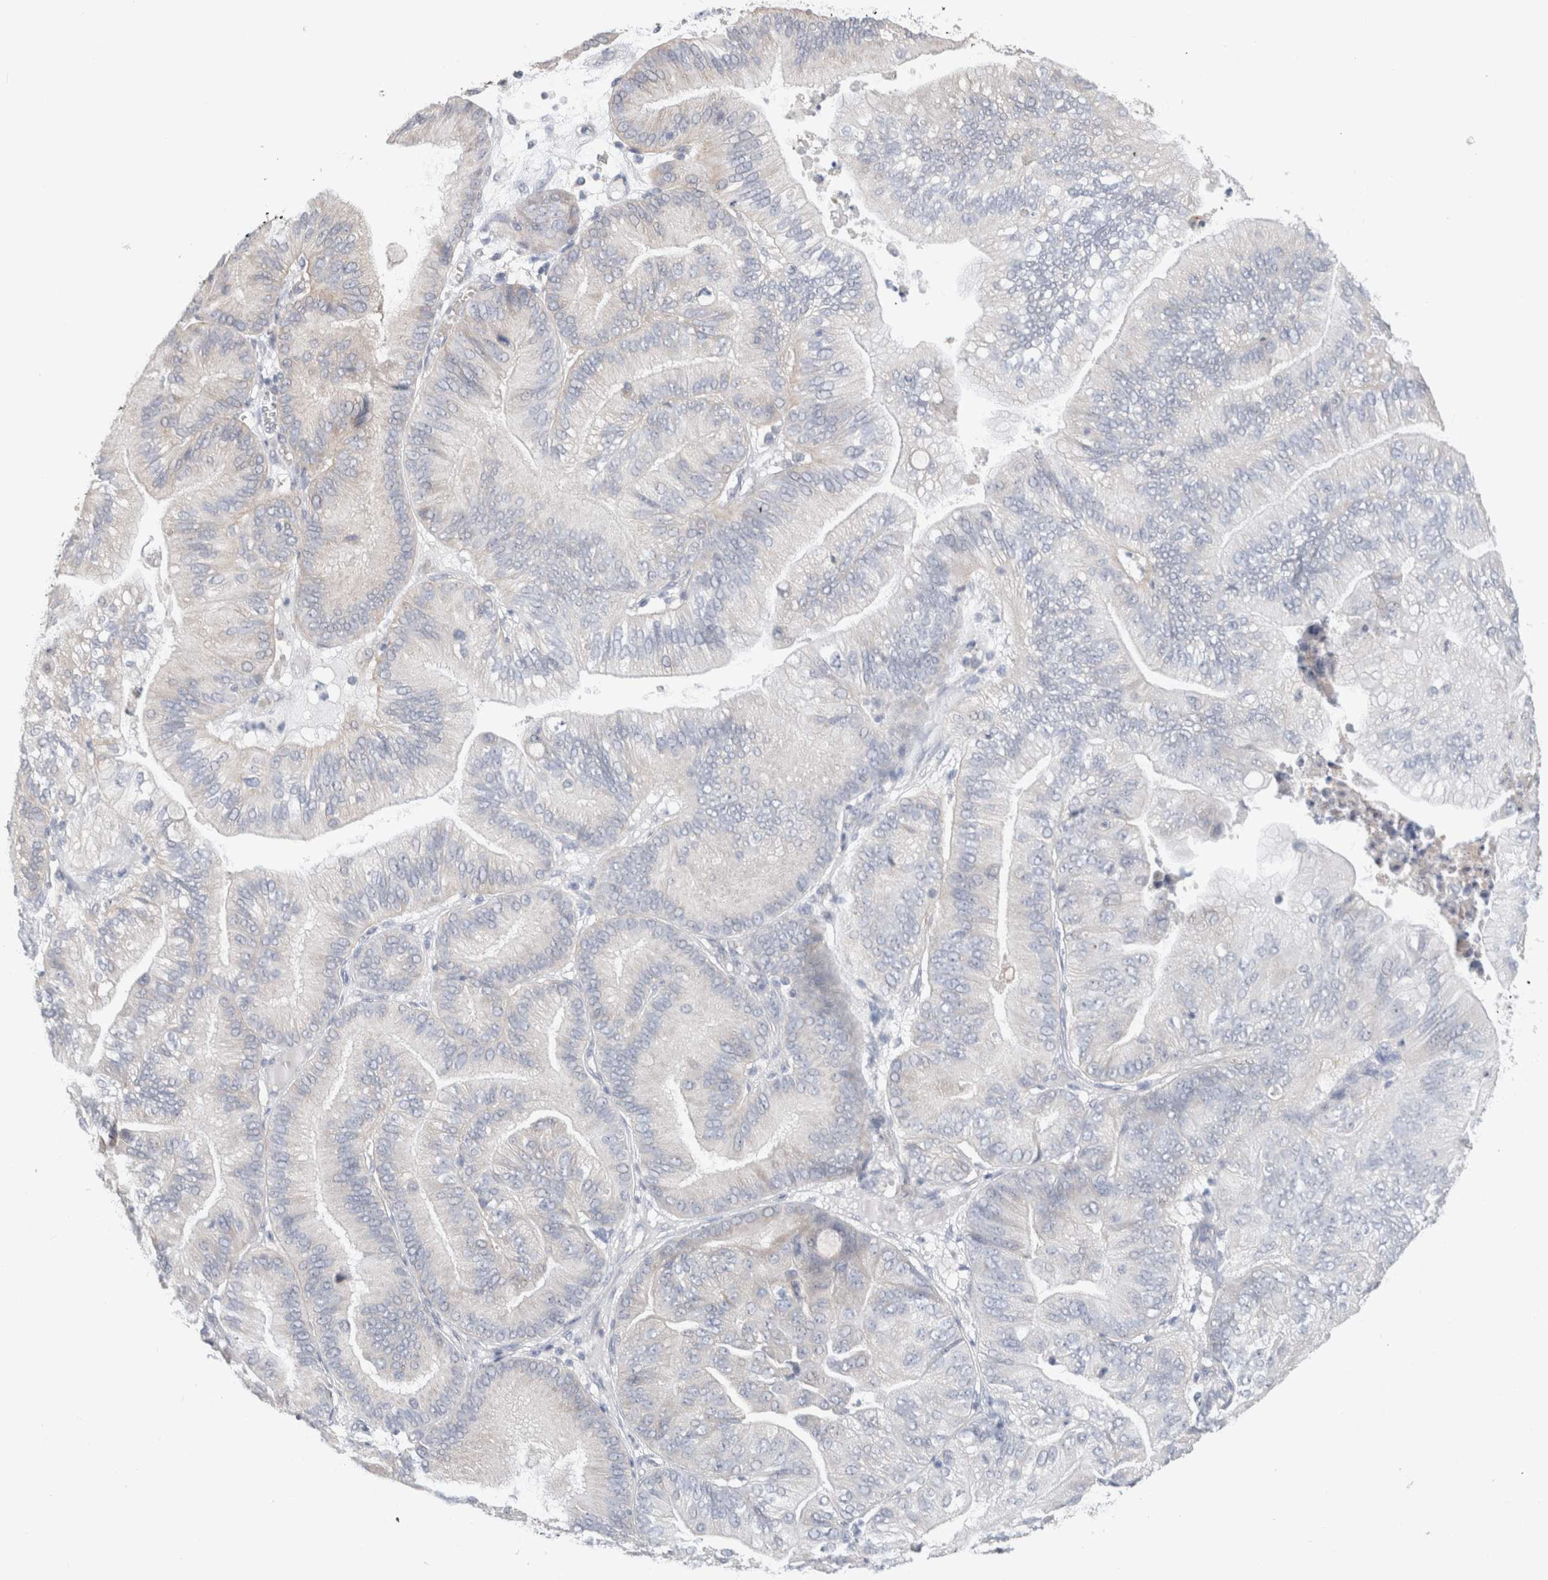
{"staining": {"intensity": "negative", "quantity": "none", "location": "none"}, "tissue": "ovarian cancer", "cell_type": "Tumor cells", "image_type": "cancer", "snomed": [{"axis": "morphology", "description": "Cystadenocarcinoma, mucinous, NOS"}, {"axis": "topography", "description": "Ovary"}], "caption": "The micrograph exhibits no significant expression in tumor cells of ovarian mucinous cystadenocarcinoma.", "gene": "NDOR1", "patient": {"sex": "female", "age": 61}}